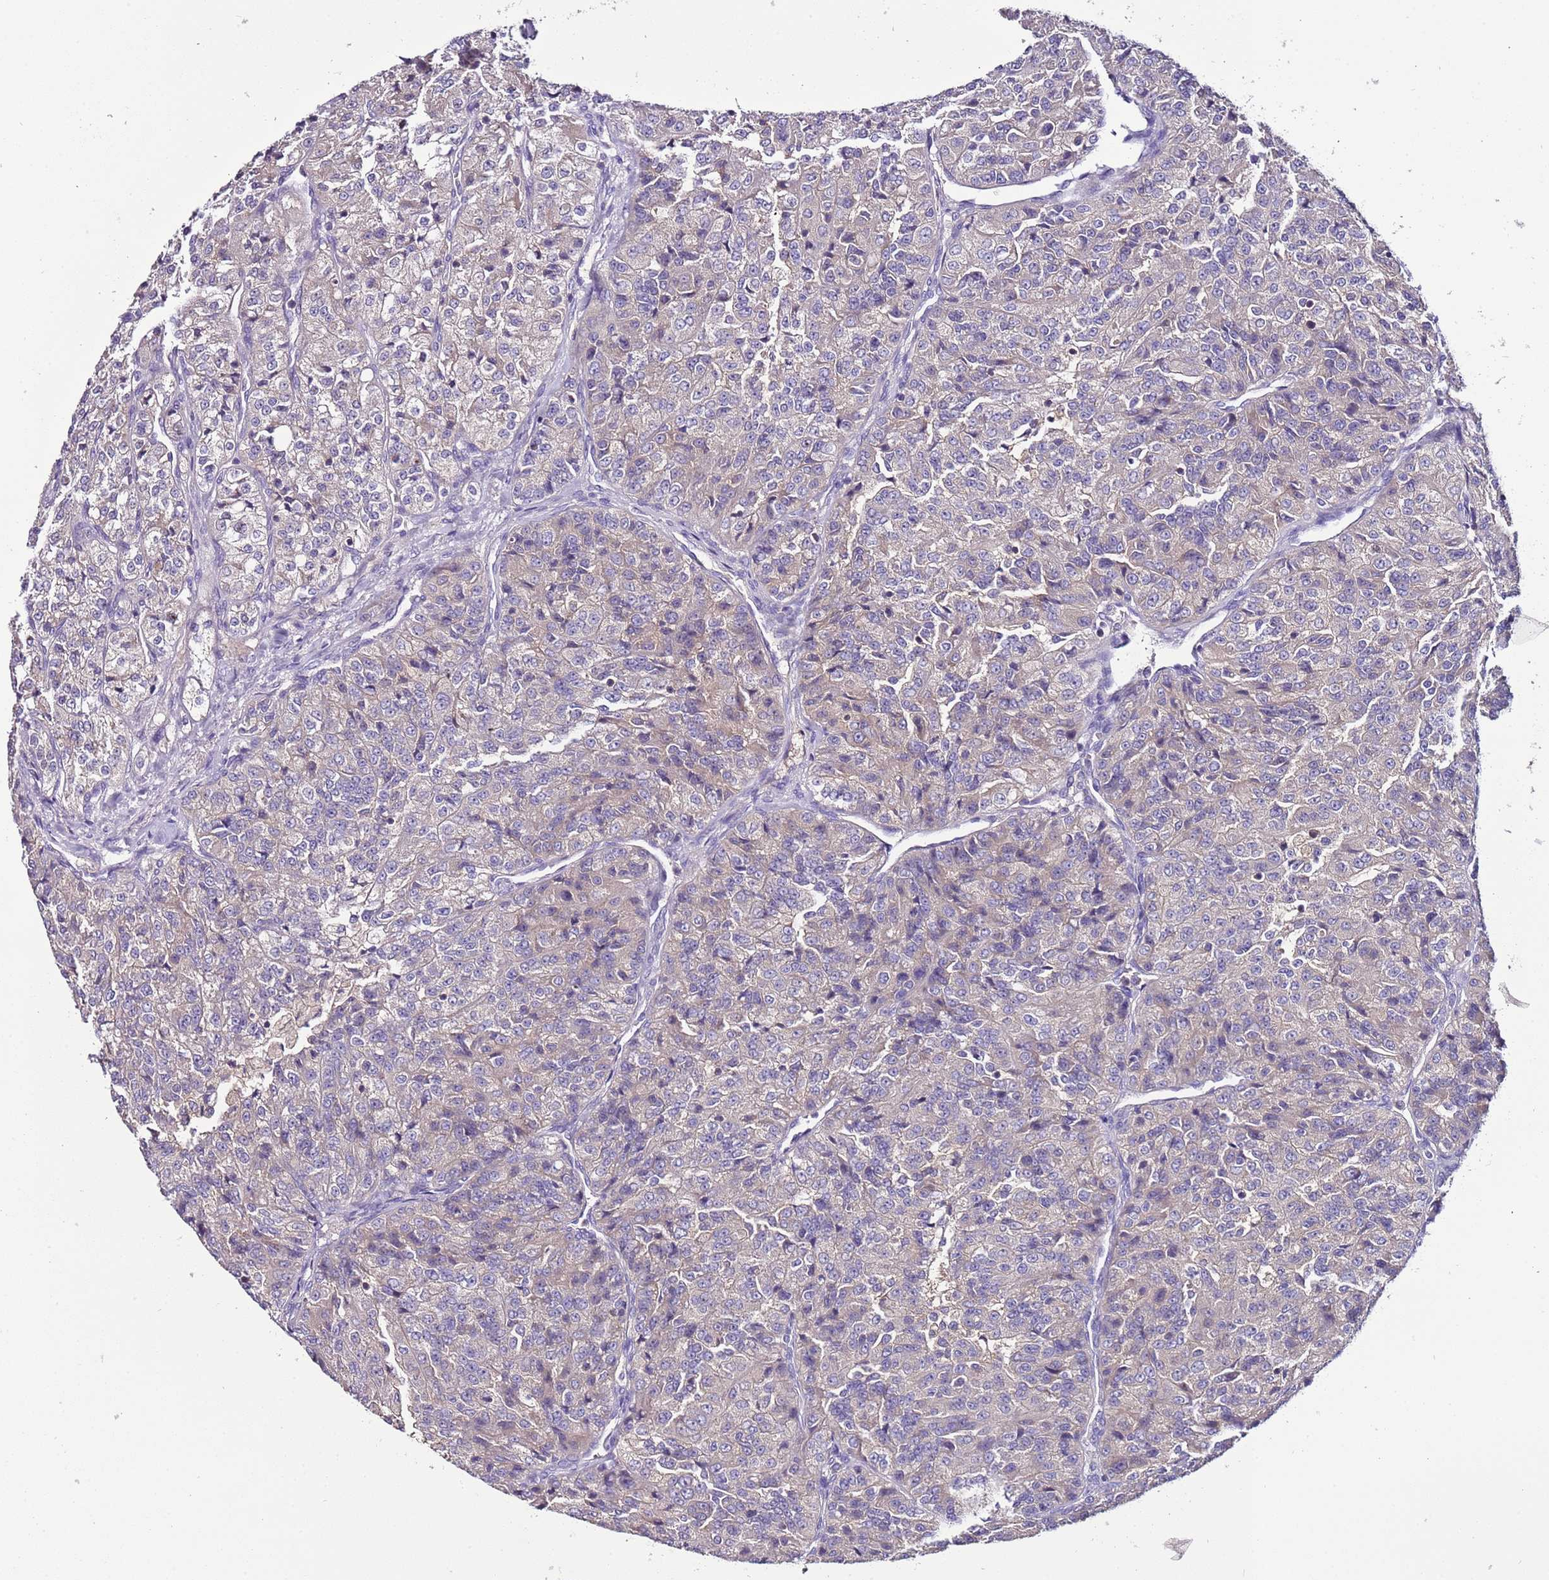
{"staining": {"intensity": "weak", "quantity": "<25%", "location": "cytoplasmic/membranous"}, "tissue": "renal cancer", "cell_type": "Tumor cells", "image_type": "cancer", "snomed": [{"axis": "morphology", "description": "Adenocarcinoma, NOS"}, {"axis": "topography", "description": "Kidney"}], "caption": "Renal adenocarcinoma was stained to show a protein in brown. There is no significant expression in tumor cells. (IHC, brightfield microscopy, high magnification).", "gene": "IGIP", "patient": {"sex": "female", "age": 63}}